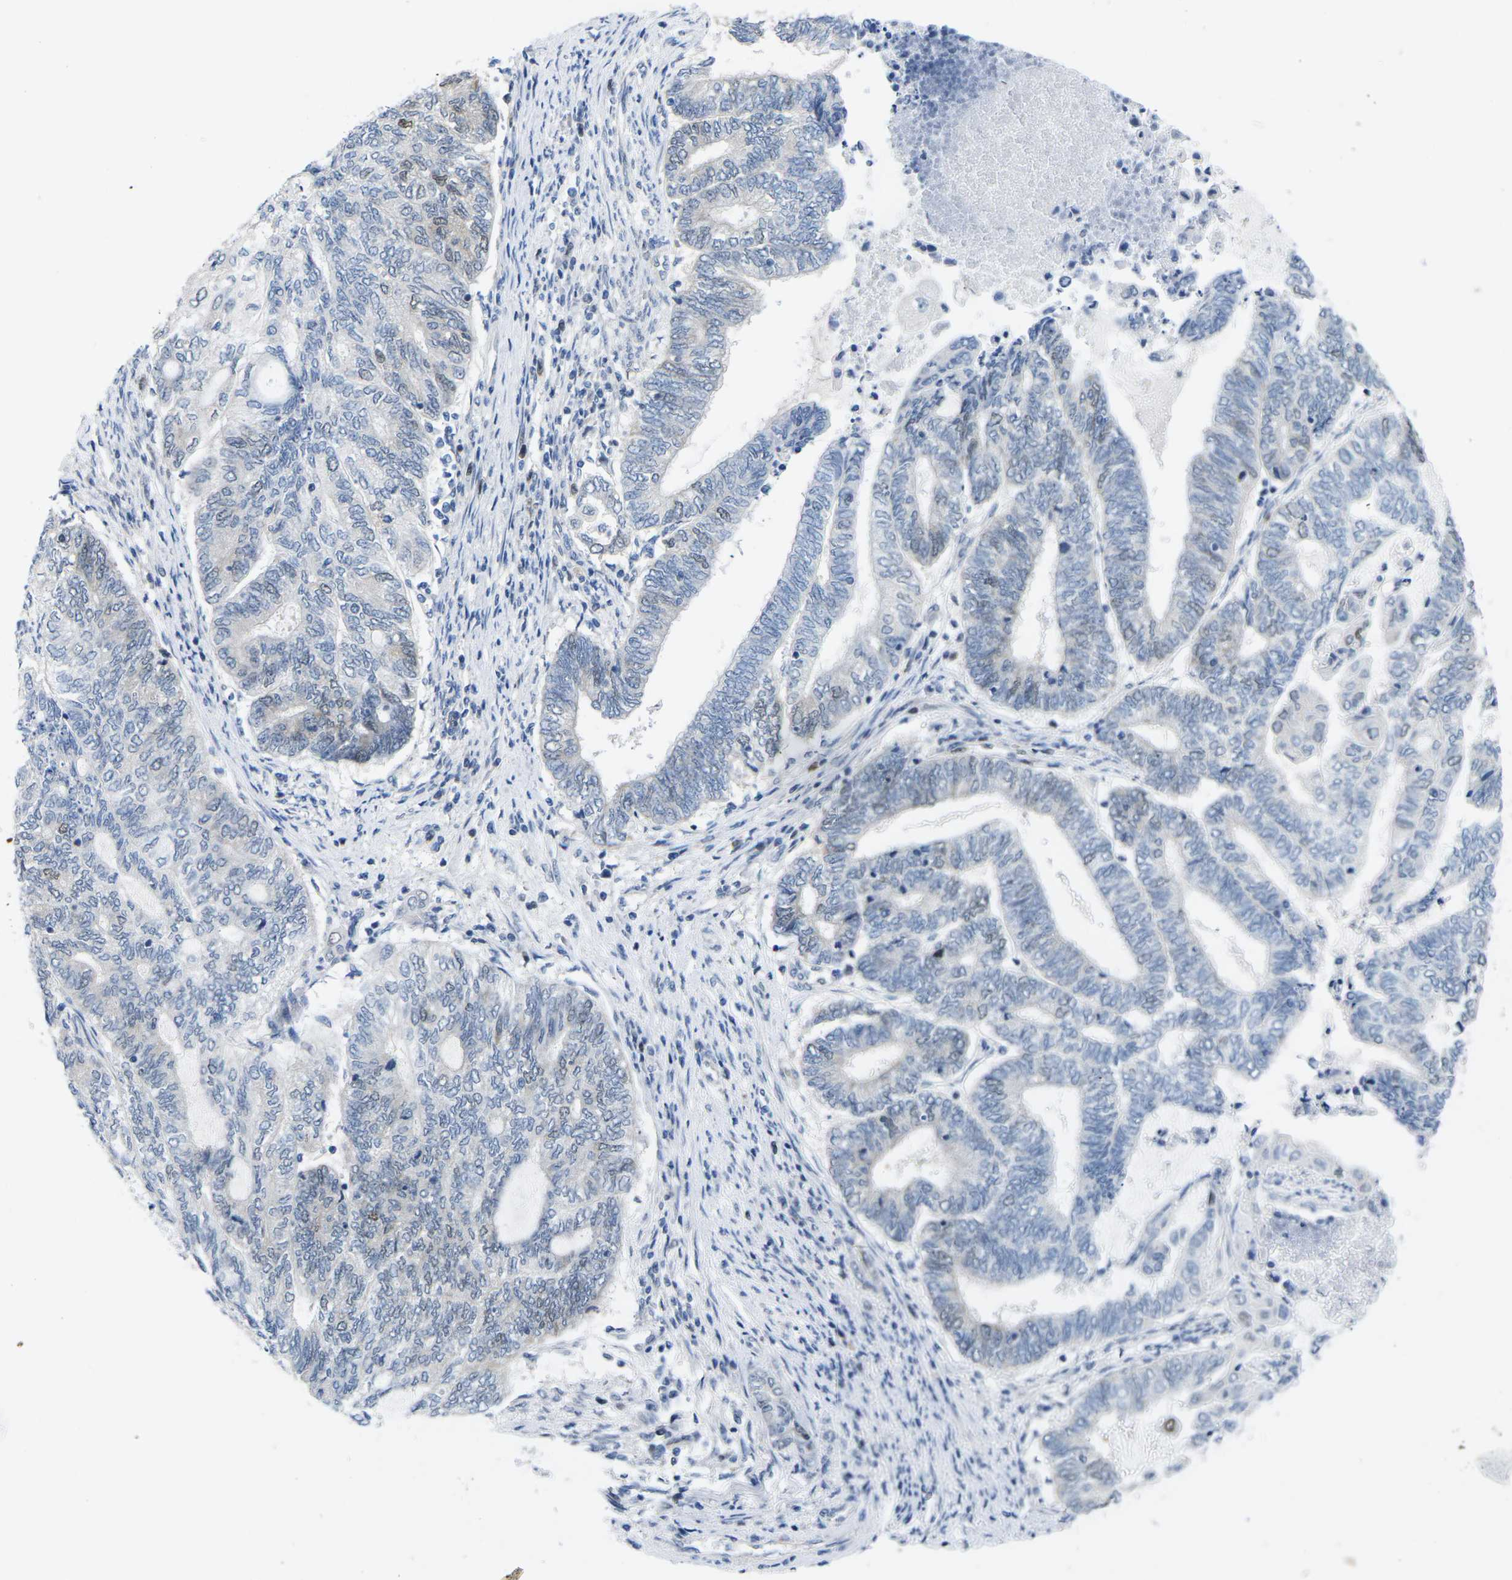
{"staining": {"intensity": "moderate", "quantity": "<25%", "location": "nuclear"}, "tissue": "endometrial cancer", "cell_type": "Tumor cells", "image_type": "cancer", "snomed": [{"axis": "morphology", "description": "Adenocarcinoma, NOS"}, {"axis": "topography", "description": "Uterus"}, {"axis": "topography", "description": "Endometrium"}], "caption": "Endometrial adenocarcinoma was stained to show a protein in brown. There is low levels of moderate nuclear staining in approximately <25% of tumor cells.", "gene": "CDK2", "patient": {"sex": "female", "age": 70}}